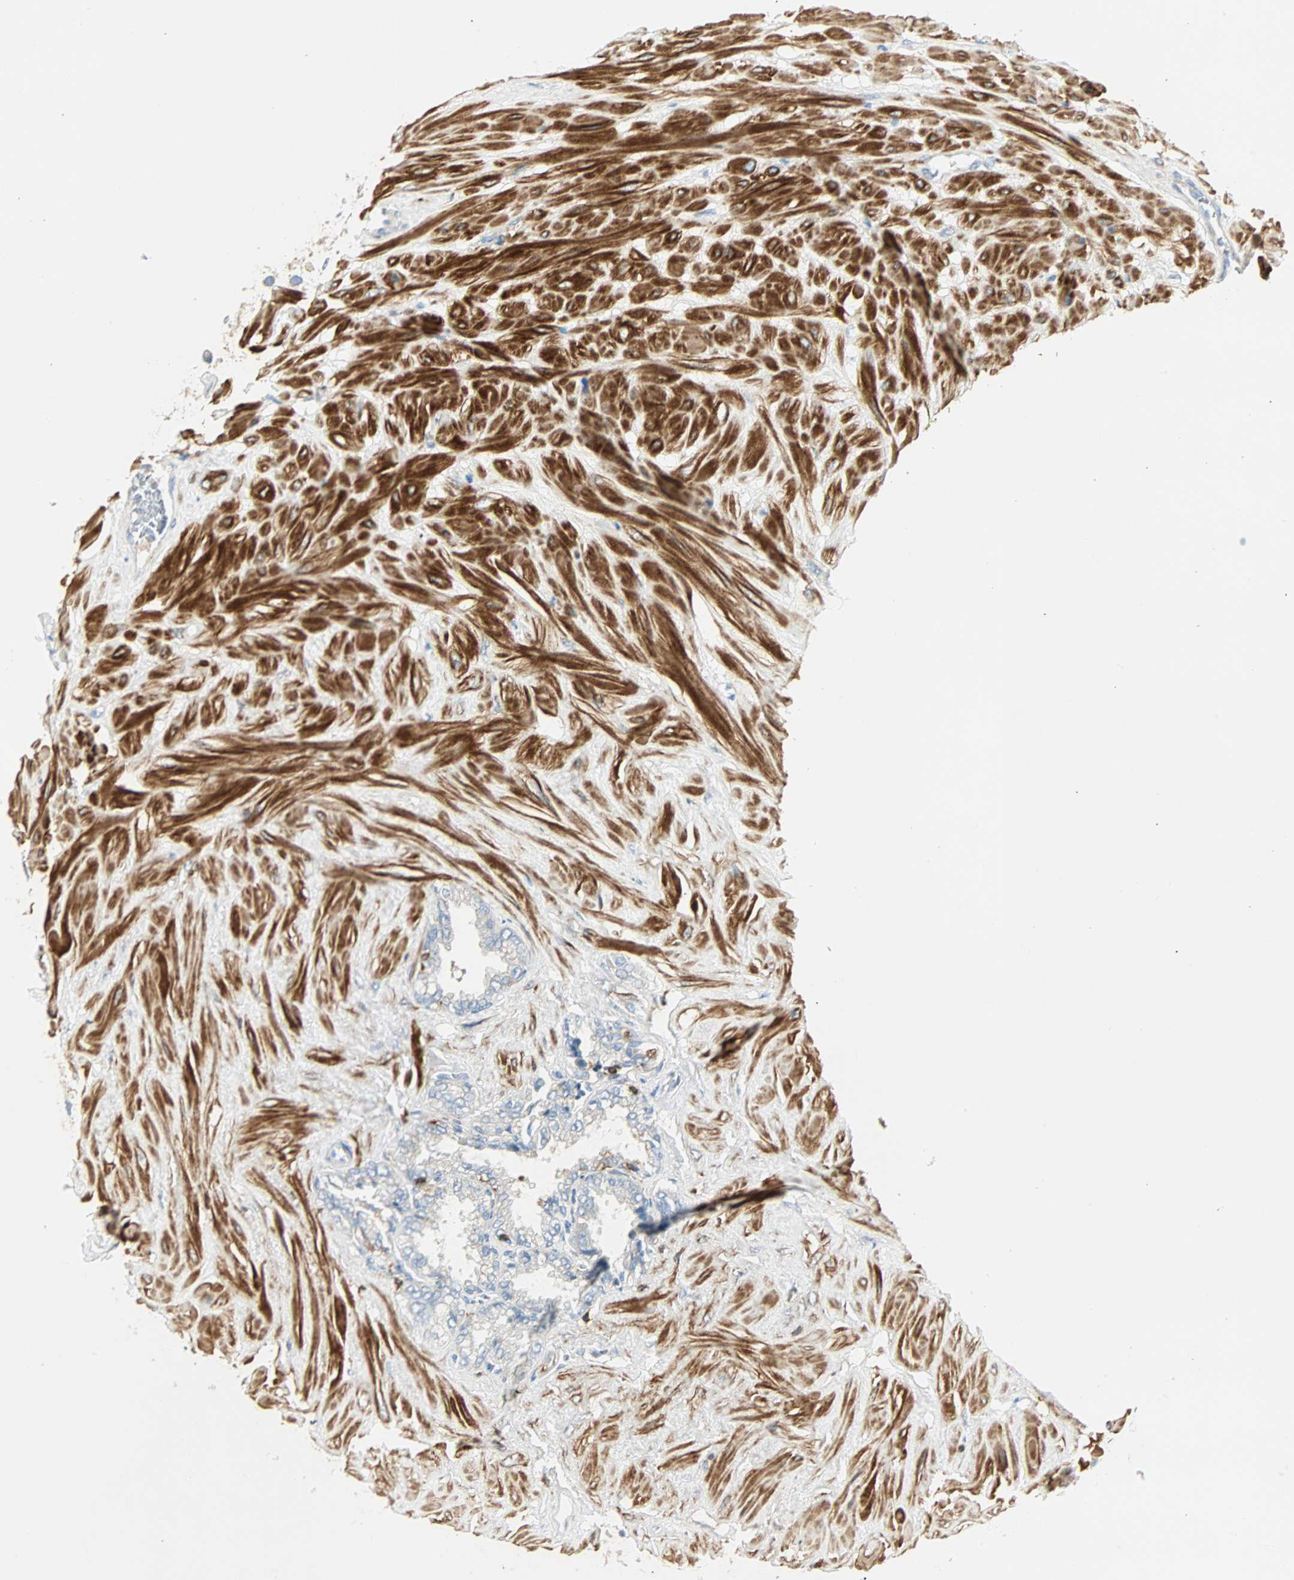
{"staining": {"intensity": "negative", "quantity": "none", "location": "none"}, "tissue": "seminal vesicle", "cell_type": "Glandular cells", "image_type": "normal", "snomed": [{"axis": "morphology", "description": "Normal tissue, NOS"}, {"axis": "topography", "description": "Seminal veicle"}], "caption": "Seminal vesicle stained for a protein using immunohistochemistry (IHC) displays no expression glandular cells.", "gene": "FMNL1", "patient": {"sex": "male", "age": 46}}